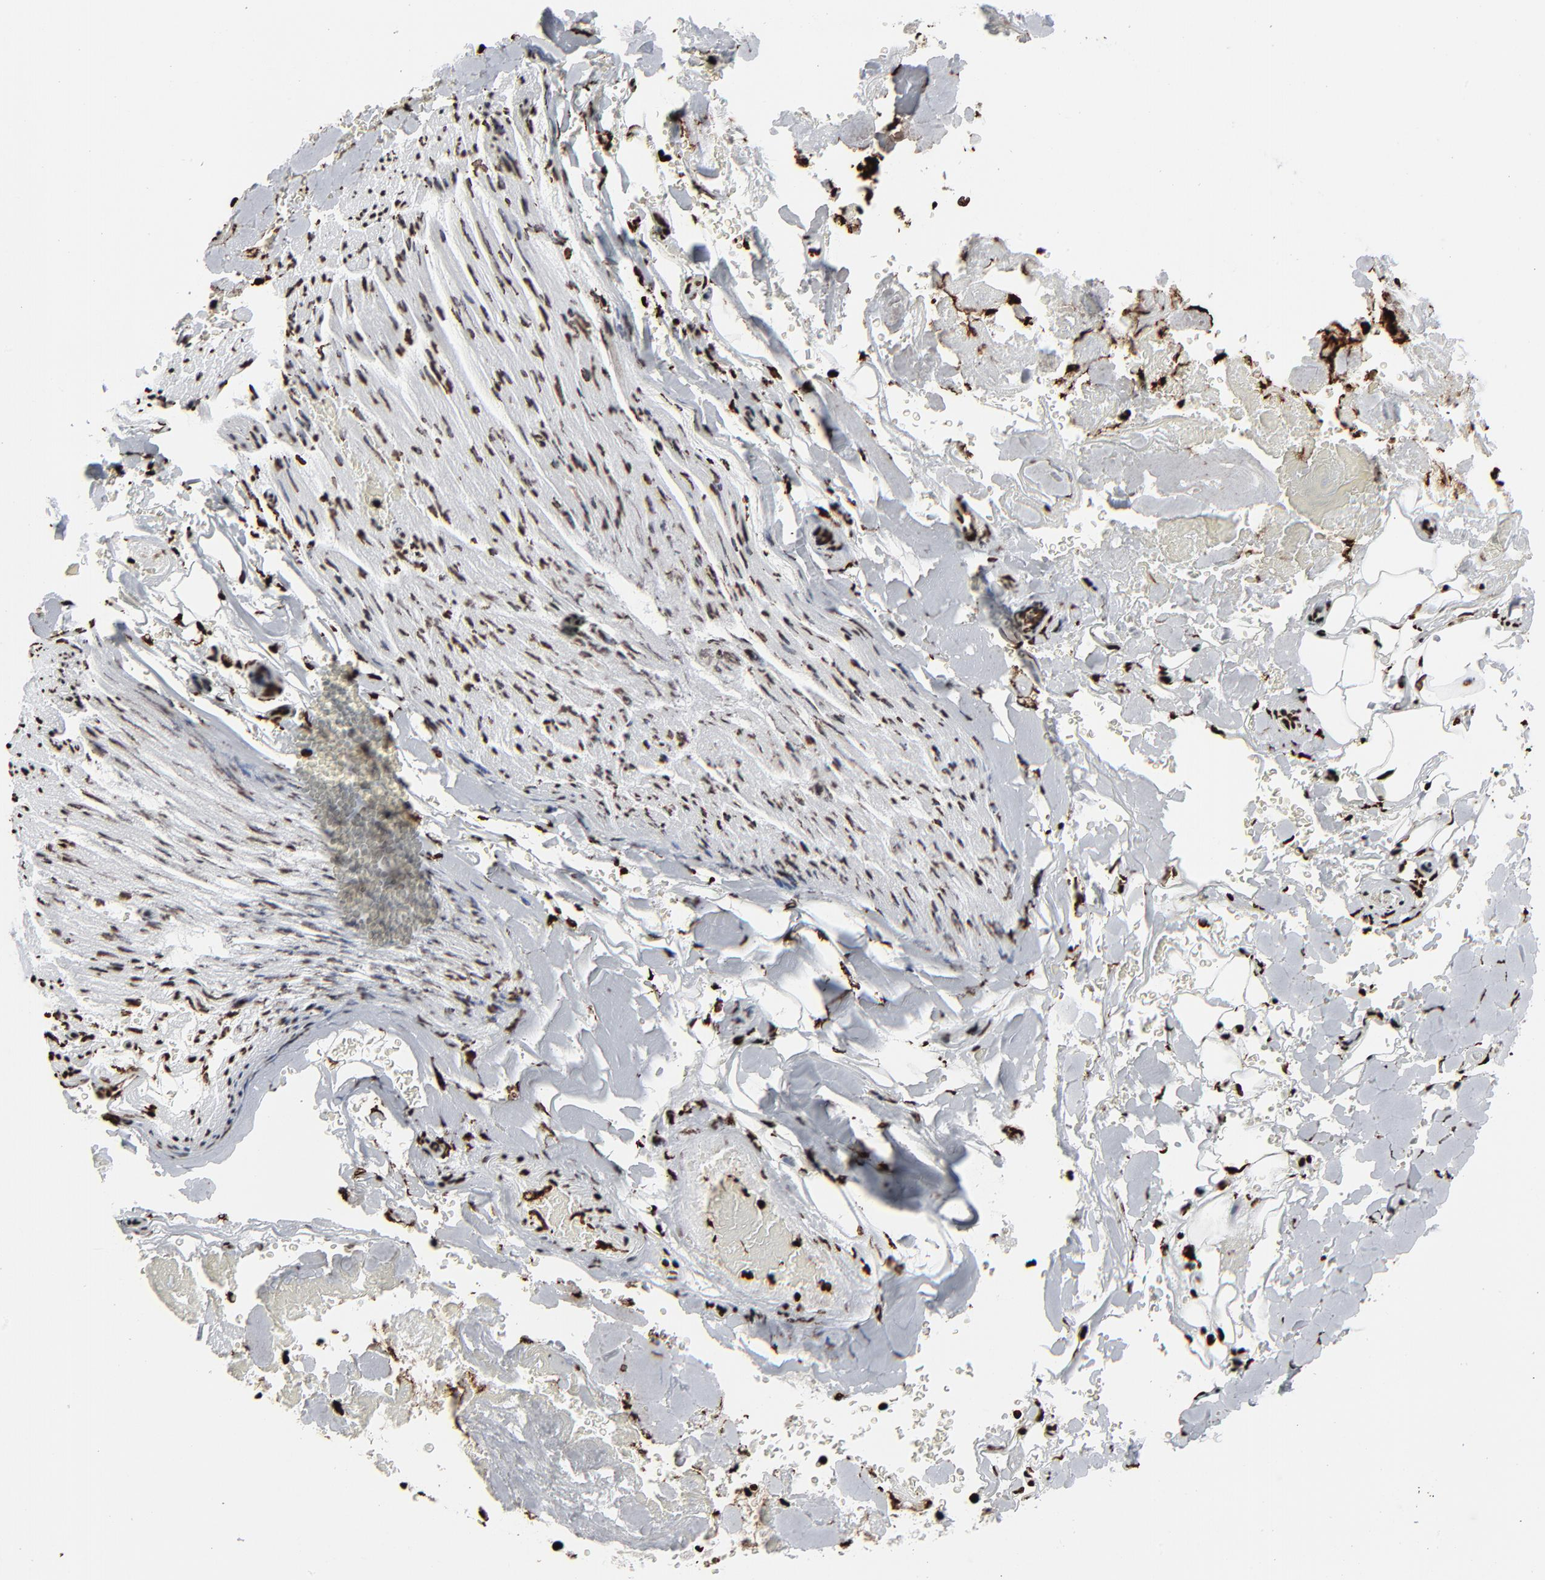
{"staining": {"intensity": "strong", "quantity": ">75%", "location": "nuclear"}, "tissue": "adipose tissue", "cell_type": "Adipocytes", "image_type": "normal", "snomed": [{"axis": "morphology", "description": "Normal tissue, NOS"}, {"axis": "morphology", "description": "Cholangiocarcinoma"}, {"axis": "topography", "description": "Liver"}, {"axis": "topography", "description": "Peripheral nerve tissue"}], "caption": "The histopathology image displays staining of unremarkable adipose tissue, revealing strong nuclear protein expression (brown color) within adipocytes.", "gene": "H3", "patient": {"sex": "male", "age": 50}}